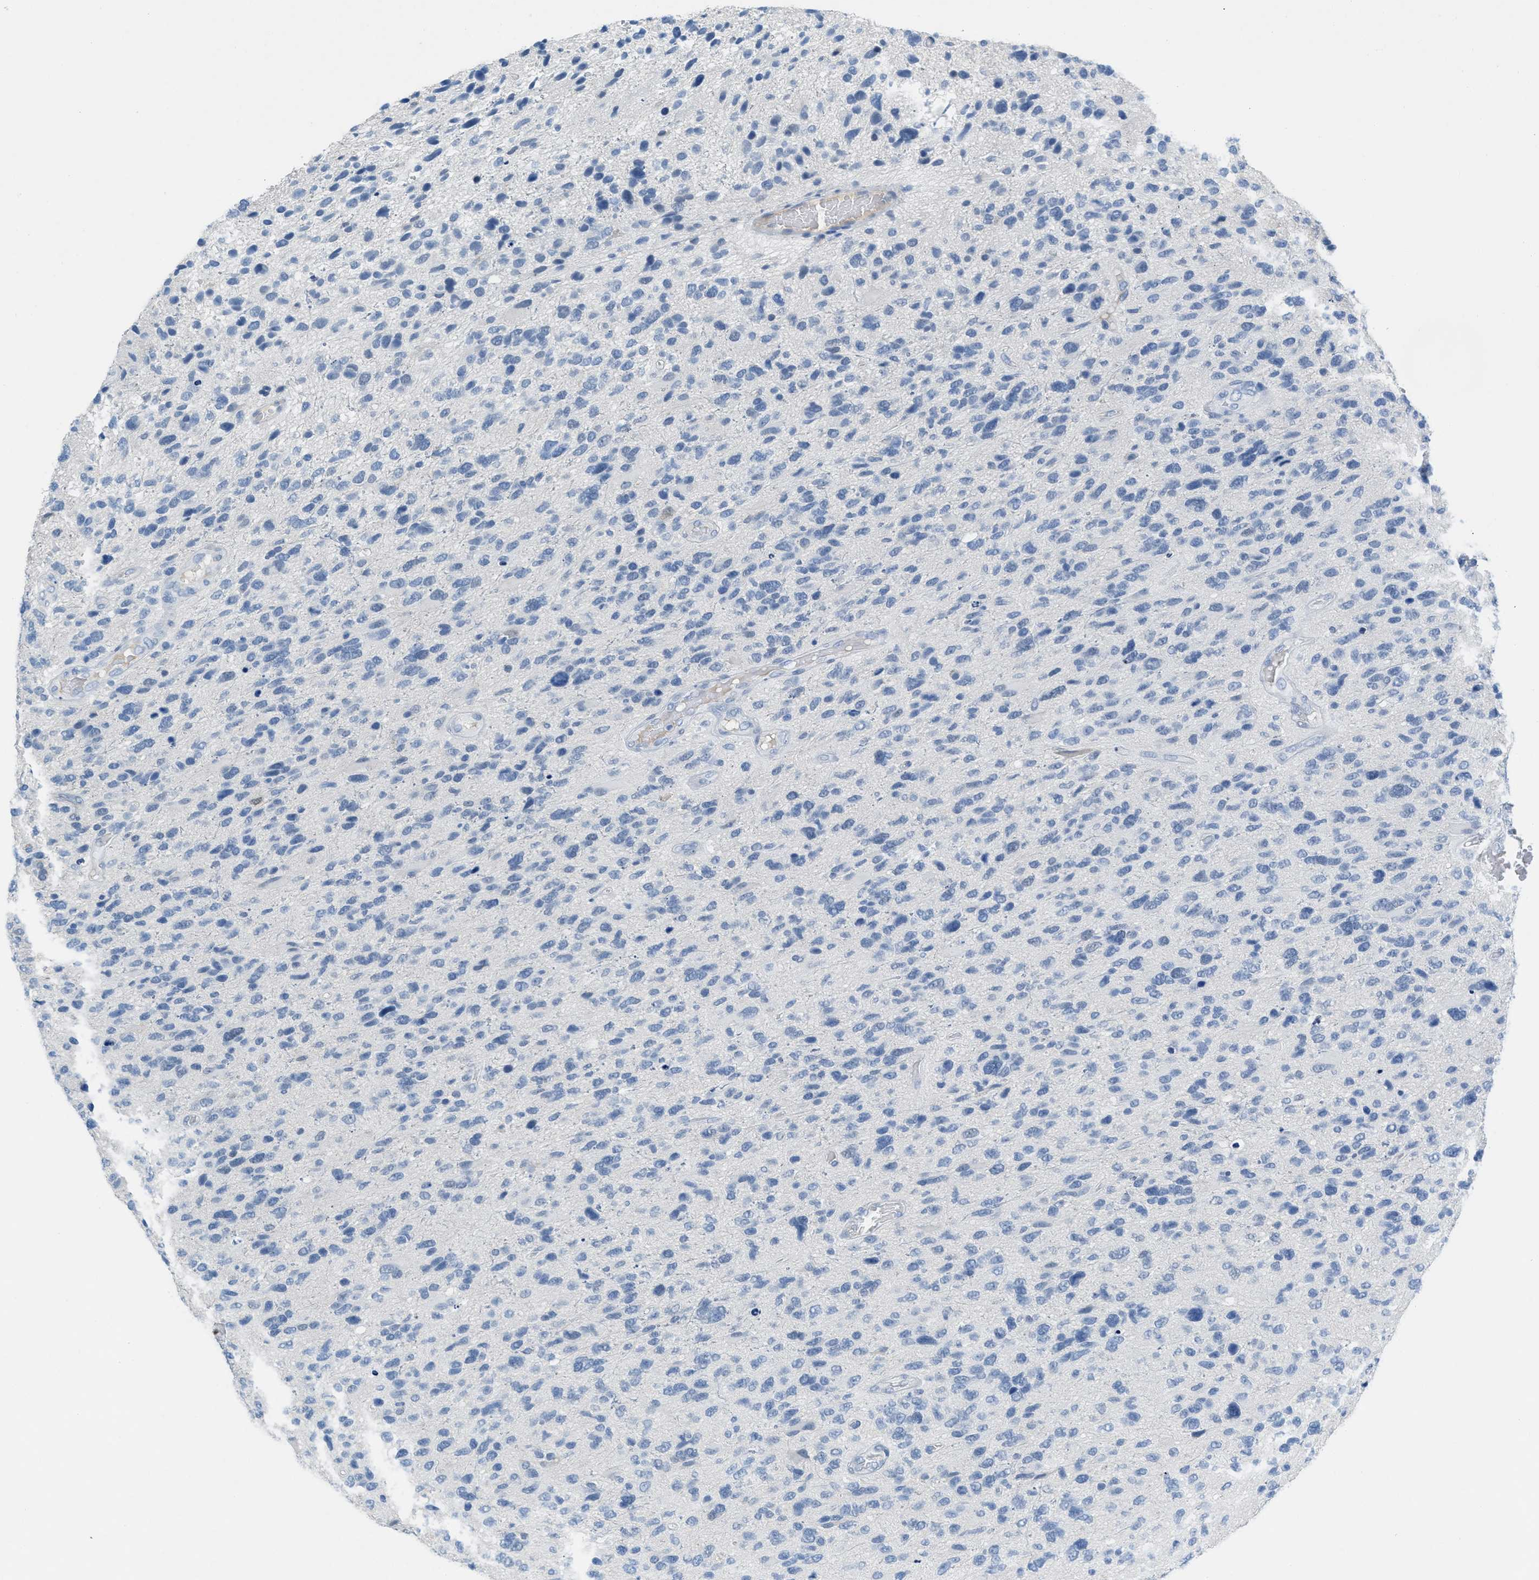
{"staining": {"intensity": "negative", "quantity": "none", "location": "none"}, "tissue": "glioma", "cell_type": "Tumor cells", "image_type": "cancer", "snomed": [{"axis": "morphology", "description": "Glioma, malignant, High grade"}, {"axis": "topography", "description": "Brain"}], "caption": "Histopathology image shows no significant protein positivity in tumor cells of malignant glioma (high-grade).", "gene": "HSF2", "patient": {"sex": "female", "age": 58}}